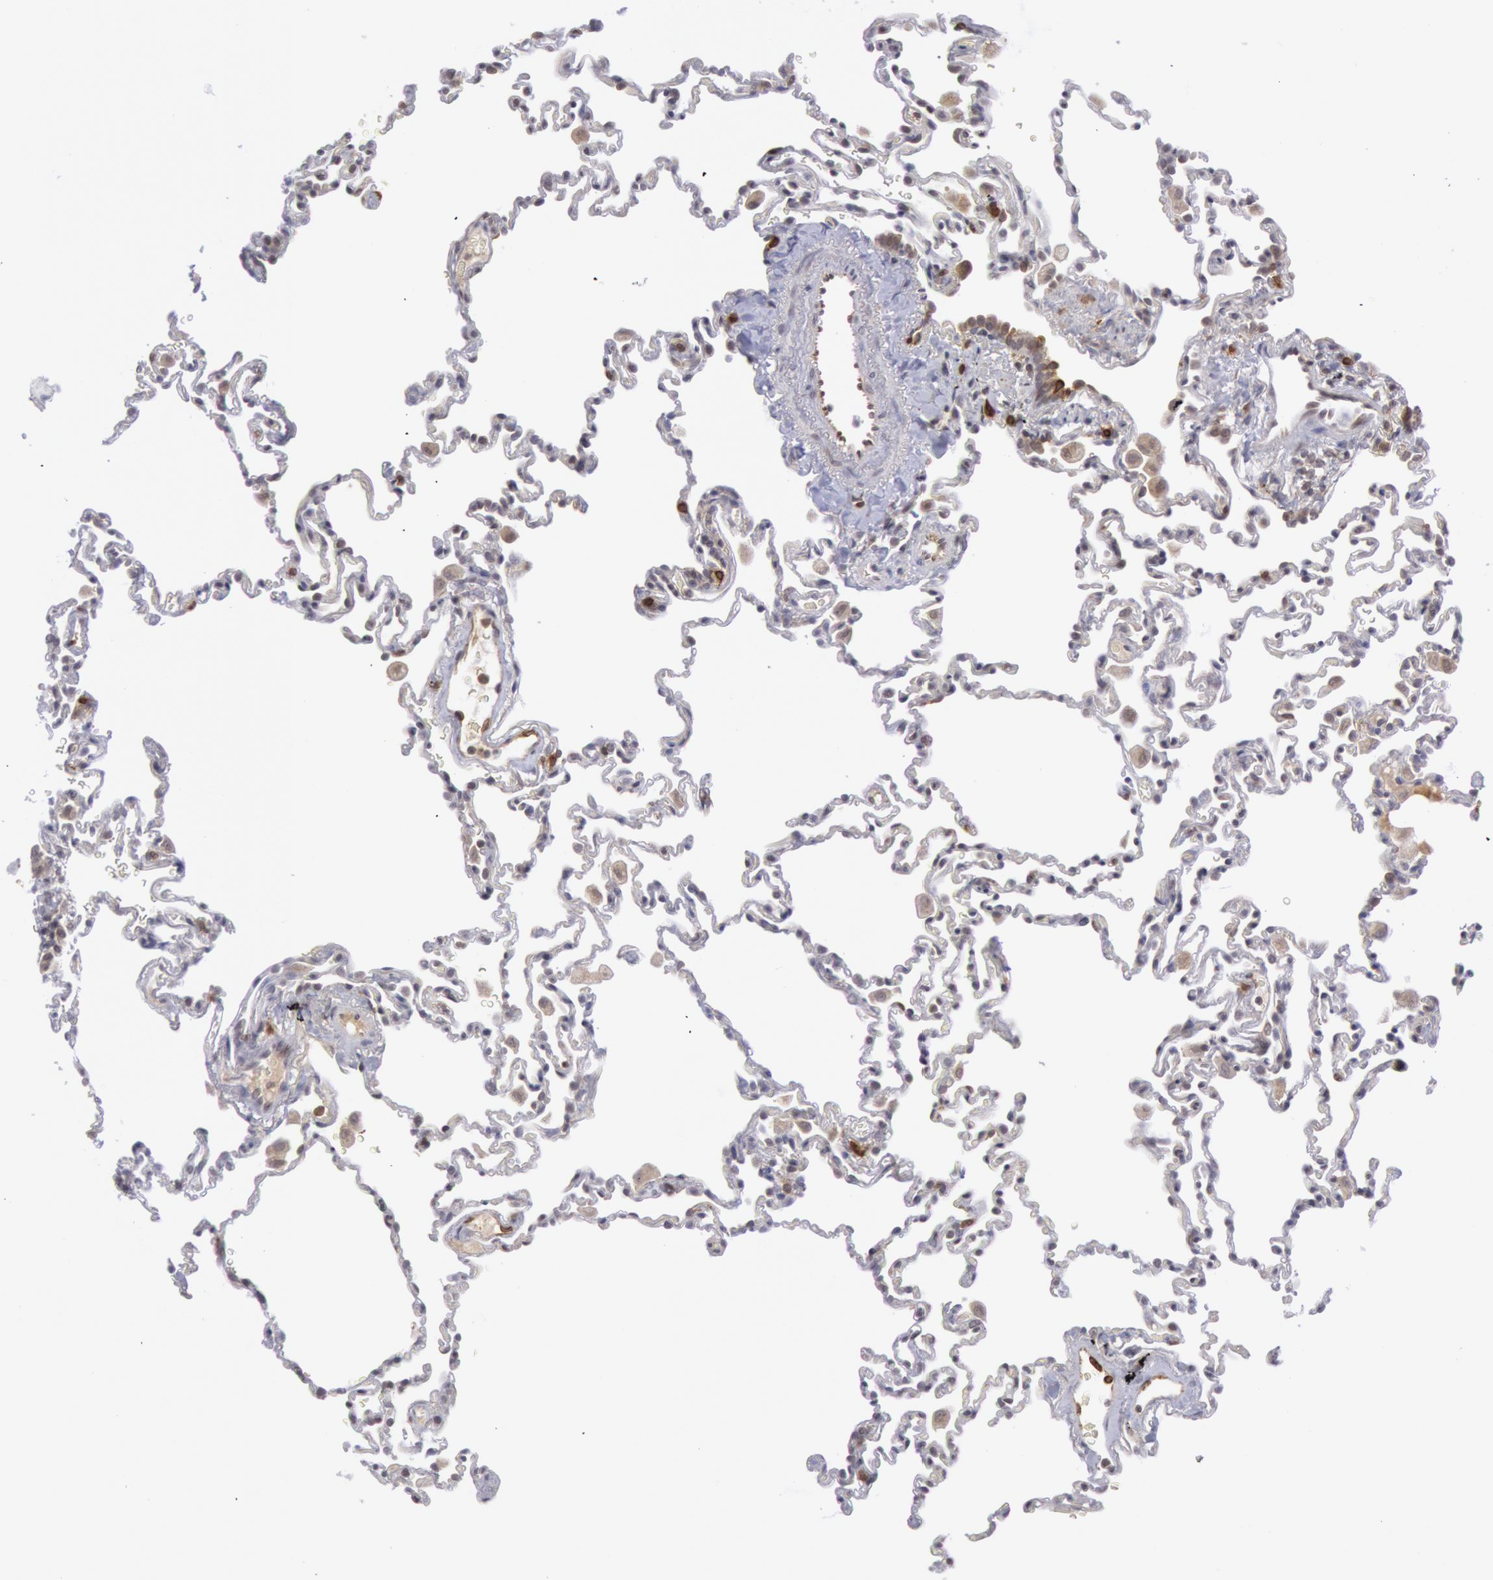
{"staining": {"intensity": "negative", "quantity": "none", "location": "none"}, "tissue": "lung", "cell_type": "Alveolar cells", "image_type": "normal", "snomed": [{"axis": "morphology", "description": "Normal tissue, NOS"}, {"axis": "topography", "description": "Lung"}], "caption": "This image is of normal lung stained with IHC to label a protein in brown with the nuclei are counter-stained blue. There is no expression in alveolar cells. Nuclei are stained in blue.", "gene": "PTGS2", "patient": {"sex": "male", "age": 59}}